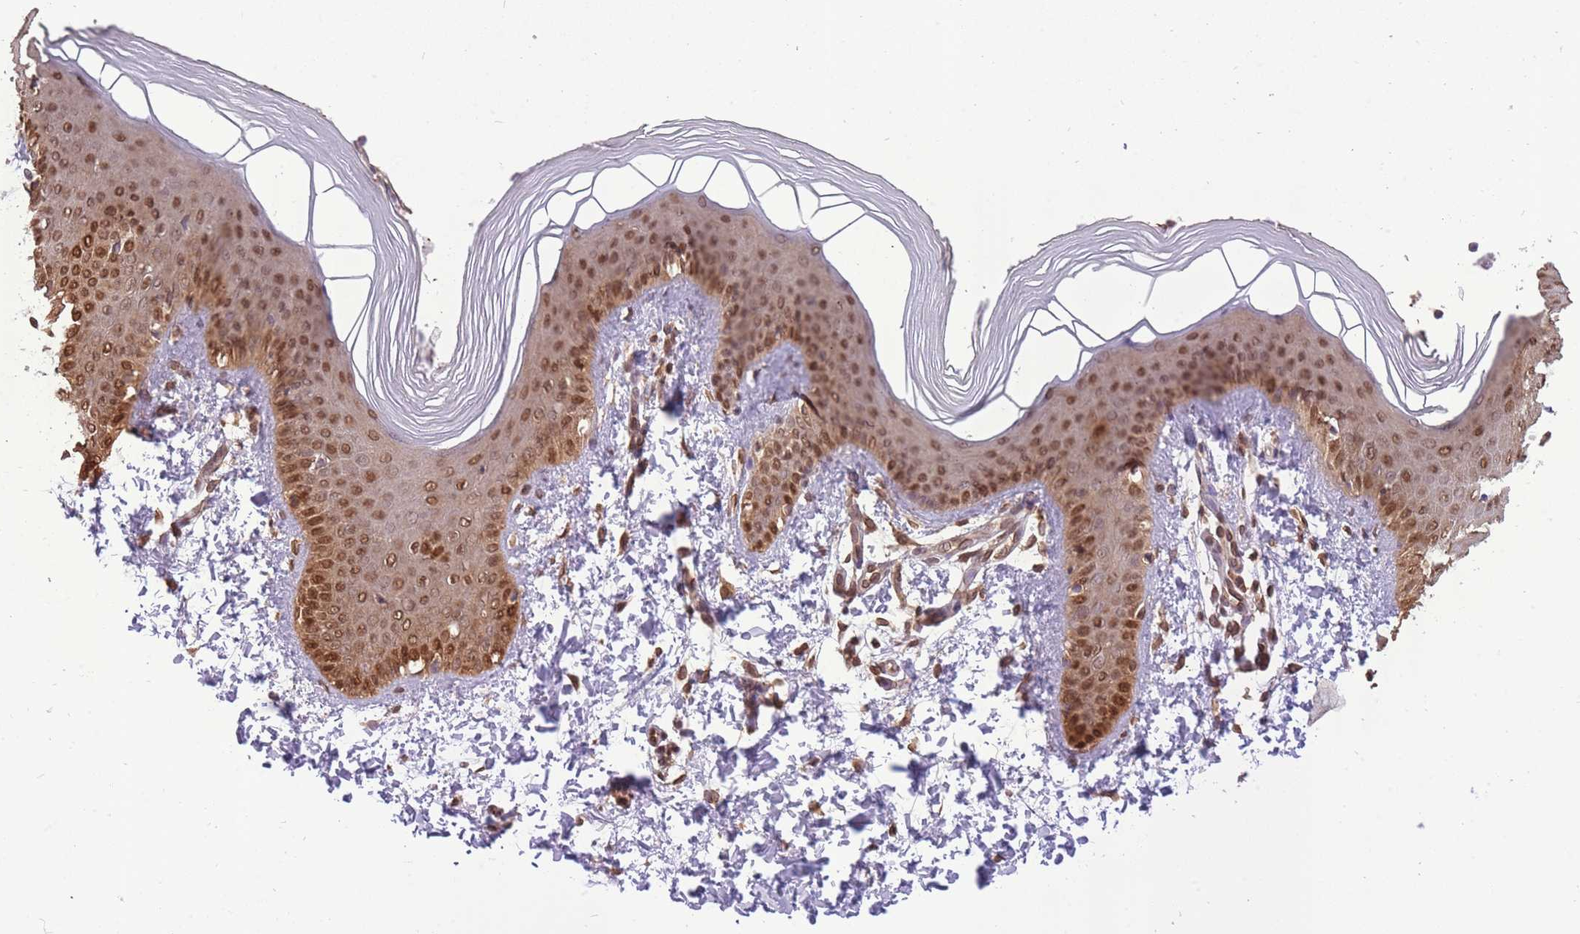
{"staining": {"intensity": "moderate", "quantity": "25%-75%", "location": "cytoplasmic/membranous,nuclear"}, "tissue": "skin", "cell_type": "Epidermal cells", "image_type": "normal", "snomed": [{"axis": "morphology", "description": "Normal tissue, NOS"}, {"axis": "morphology", "description": "Inflammation, NOS"}, {"axis": "topography", "description": "Soft tissue"}, {"axis": "topography", "description": "Anal"}], "caption": "Moderate cytoplasmic/membranous,nuclear staining for a protein is identified in about 25%-75% of epidermal cells of unremarkable skin using immunohistochemistry (IHC).", "gene": "CDIP1", "patient": {"sex": "female", "age": 15}}